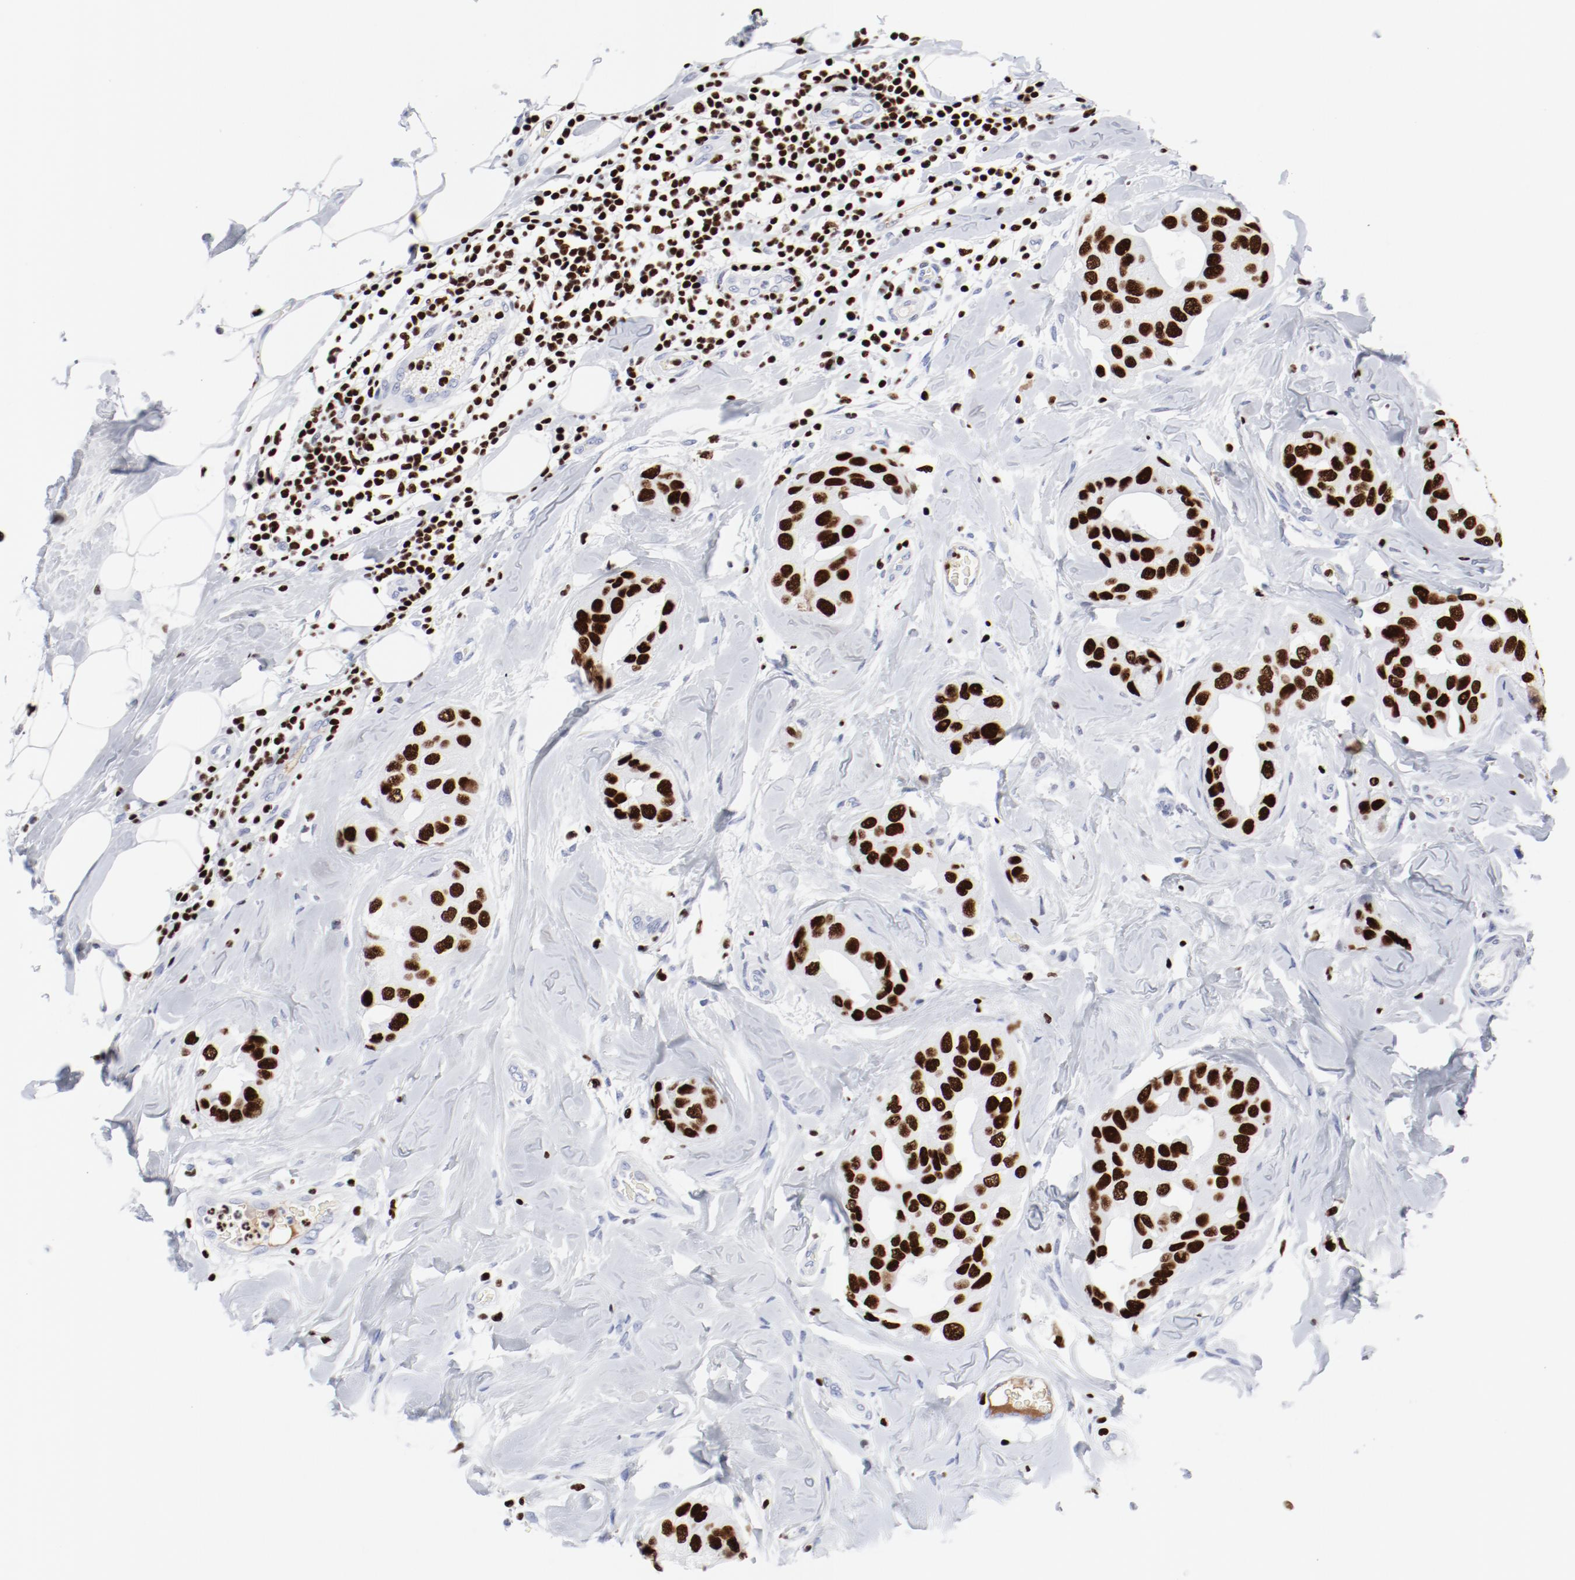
{"staining": {"intensity": "strong", "quantity": ">75%", "location": "nuclear"}, "tissue": "breast cancer", "cell_type": "Tumor cells", "image_type": "cancer", "snomed": [{"axis": "morphology", "description": "Duct carcinoma"}, {"axis": "topography", "description": "Breast"}], "caption": "Immunohistochemical staining of breast intraductal carcinoma displays high levels of strong nuclear staining in approximately >75% of tumor cells.", "gene": "SMARCC2", "patient": {"sex": "female", "age": 40}}